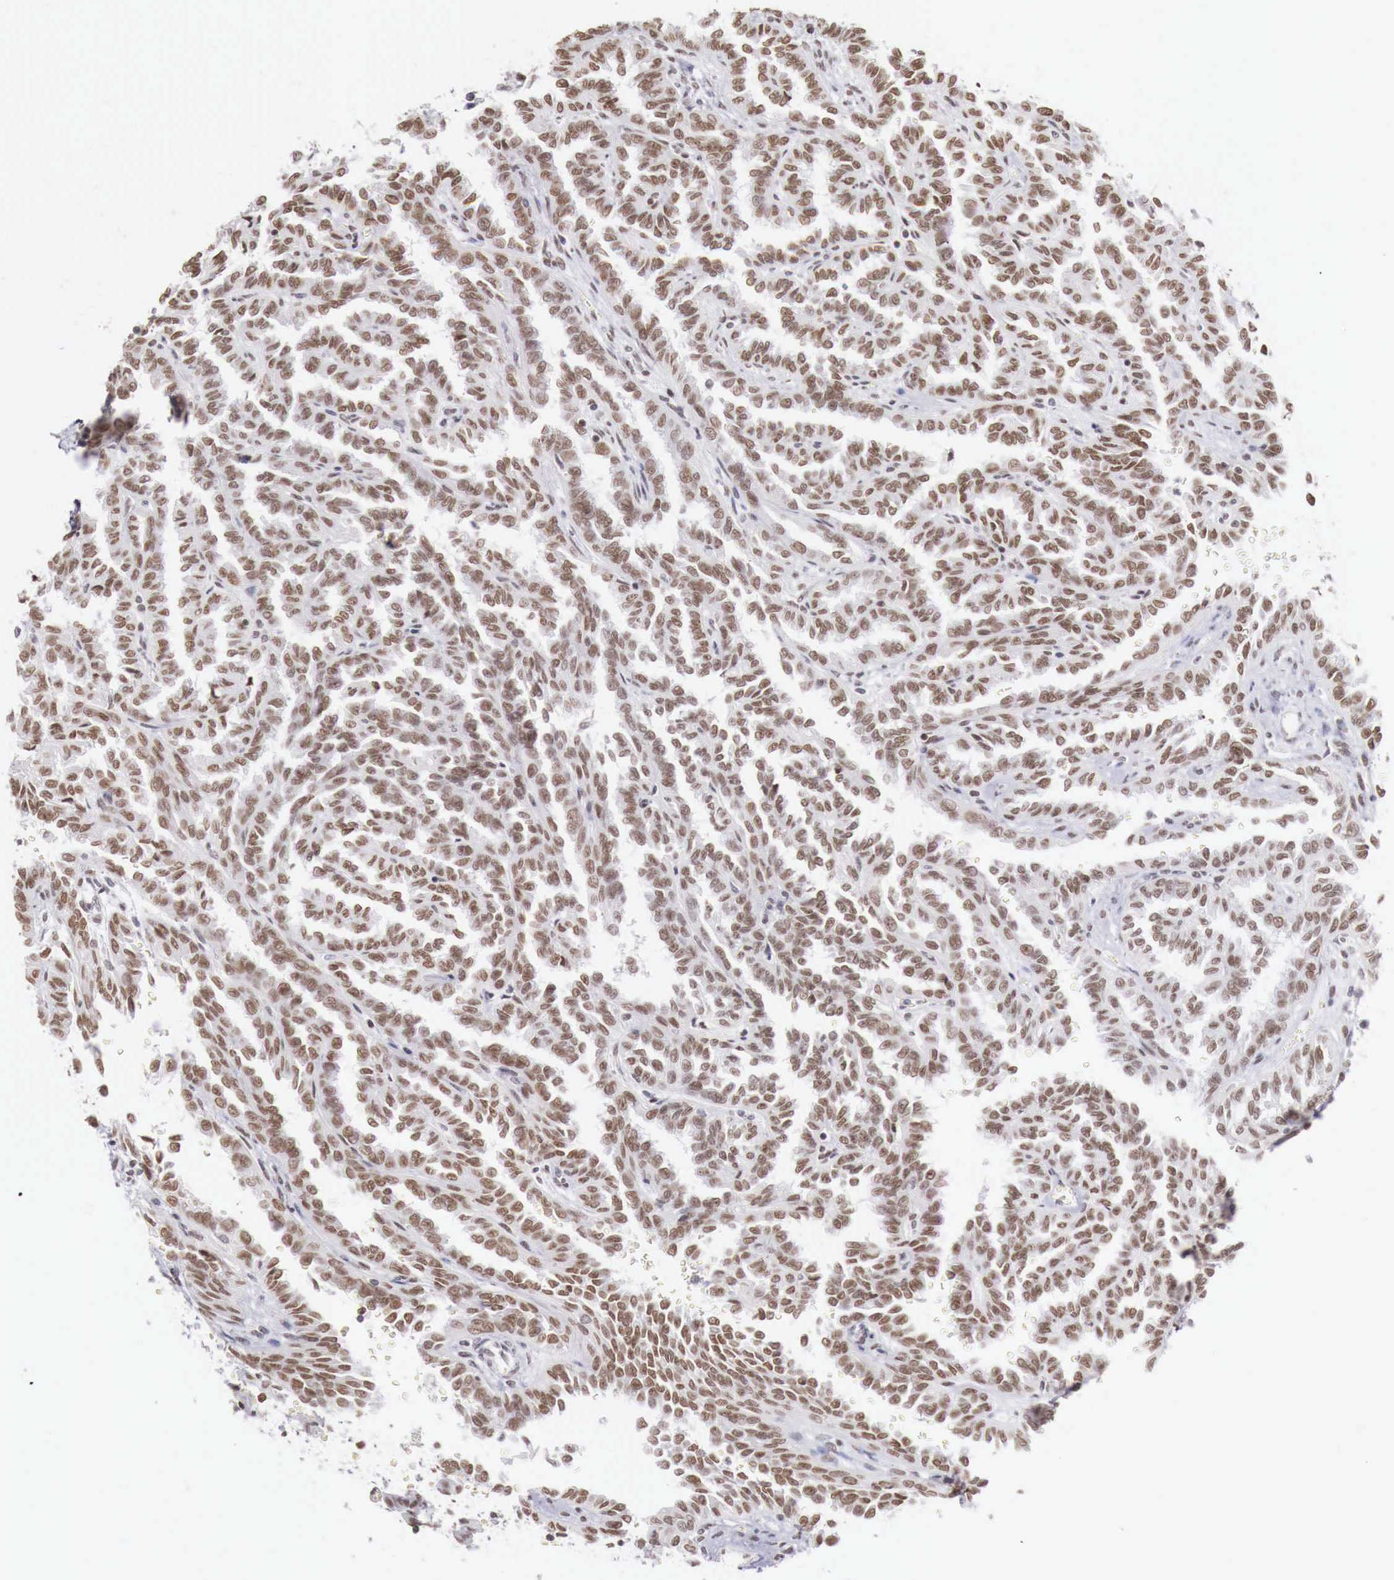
{"staining": {"intensity": "moderate", "quantity": "25%-75%", "location": "nuclear"}, "tissue": "renal cancer", "cell_type": "Tumor cells", "image_type": "cancer", "snomed": [{"axis": "morphology", "description": "Inflammation, NOS"}, {"axis": "morphology", "description": "Adenocarcinoma, NOS"}, {"axis": "topography", "description": "Kidney"}], "caption": "IHC histopathology image of adenocarcinoma (renal) stained for a protein (brown), which shows medium levels of moderate nuclear positivity in about 25%-75% of tumor cells.", "gene": "PHF14", "patient": {"sex": "male", "age": 68}}